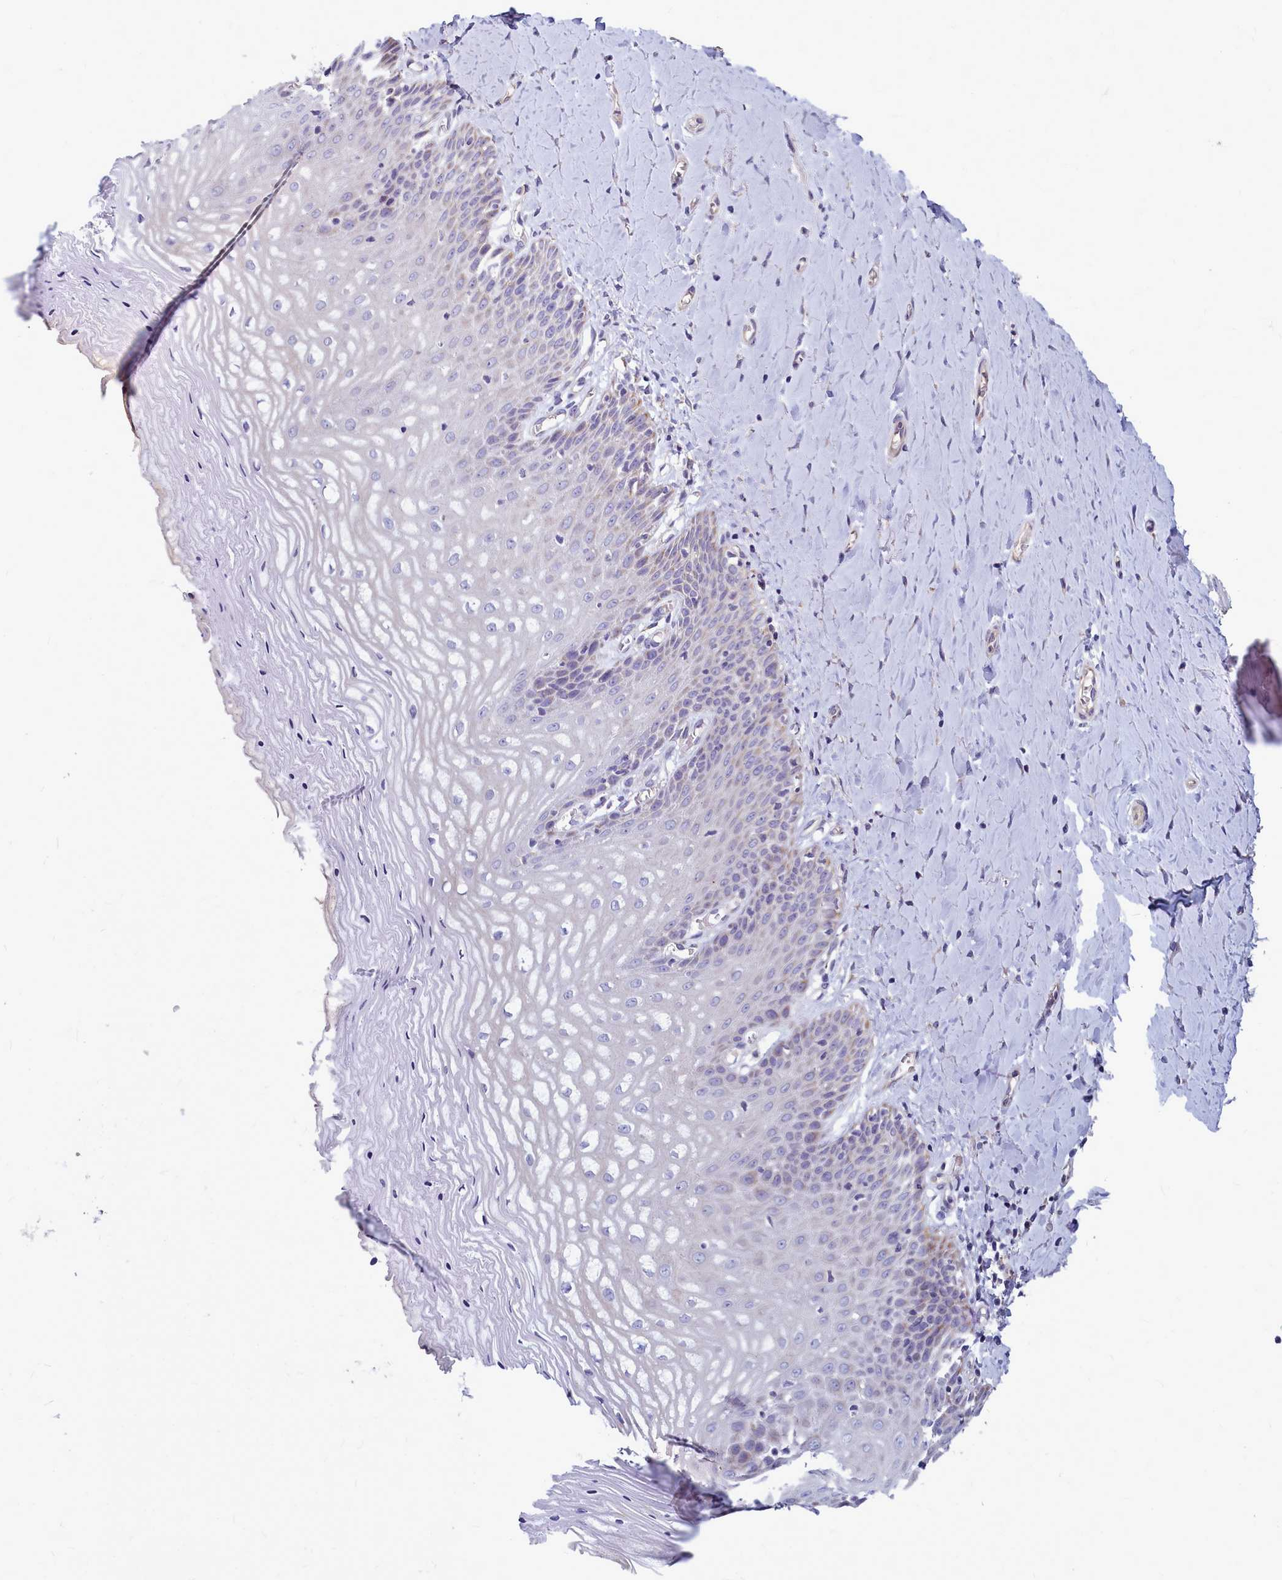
{"staining": {"intensity": "negative", "quantity": "none", "location": "none"}, "tissue": "vagina", "cell_type": "Squamous epithelial cells", "image_type": "normal", "snomed": [{"axis": "morphology", "description": "Normal tissue, NOS"}, {"axis": "topography", "description": "Vagina"}], "caption": "An immunohistochemistry (IHC) image of benign vagina is shown. There is no staining in squamous epithelial cells of vagina. (DAB (3,3'-diaminobenzidine) immunohistochemistry (IHC) with hematoxylin counter stain).", "gene": "SMPD4", "patient": {"sex": "female", "age": 65}}